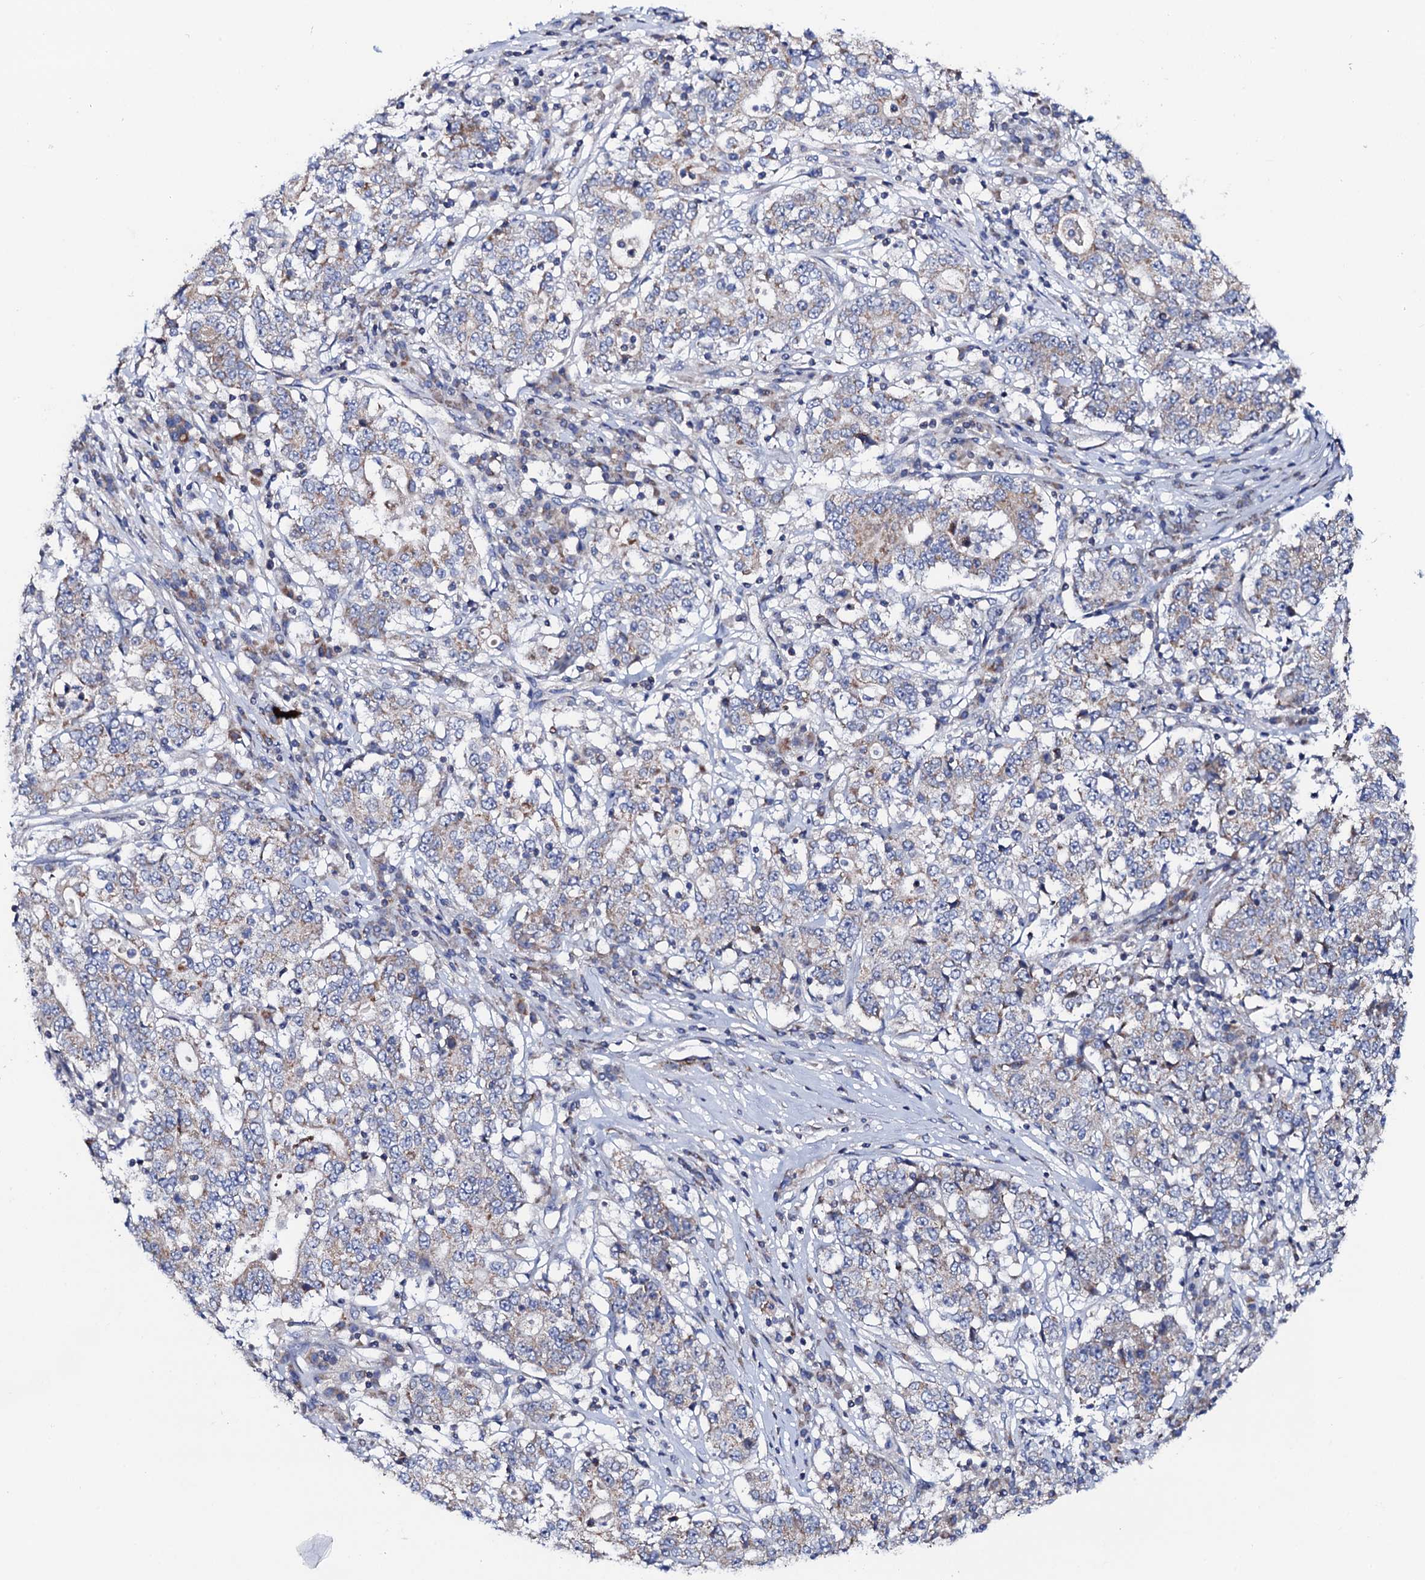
{"staining": {"intensity": "weak", "quantity": "<25%", "location": "cytoplasmic/membranous"}, "tissue": "stomach cancer", "cell_type": "Tumor cells", "image_type": "cancer", "snomed": [{"axis": "morphology", "description": "Adenocarcinoma, NOS"}, {"axis": "topography", "description": "Stomach"}], "caption": "The micrograph shows no staining of tumor cells in stomach adenocarcinoma.", "gene": "MRPL48", "patient": {"sex": "male", "age": 59}}